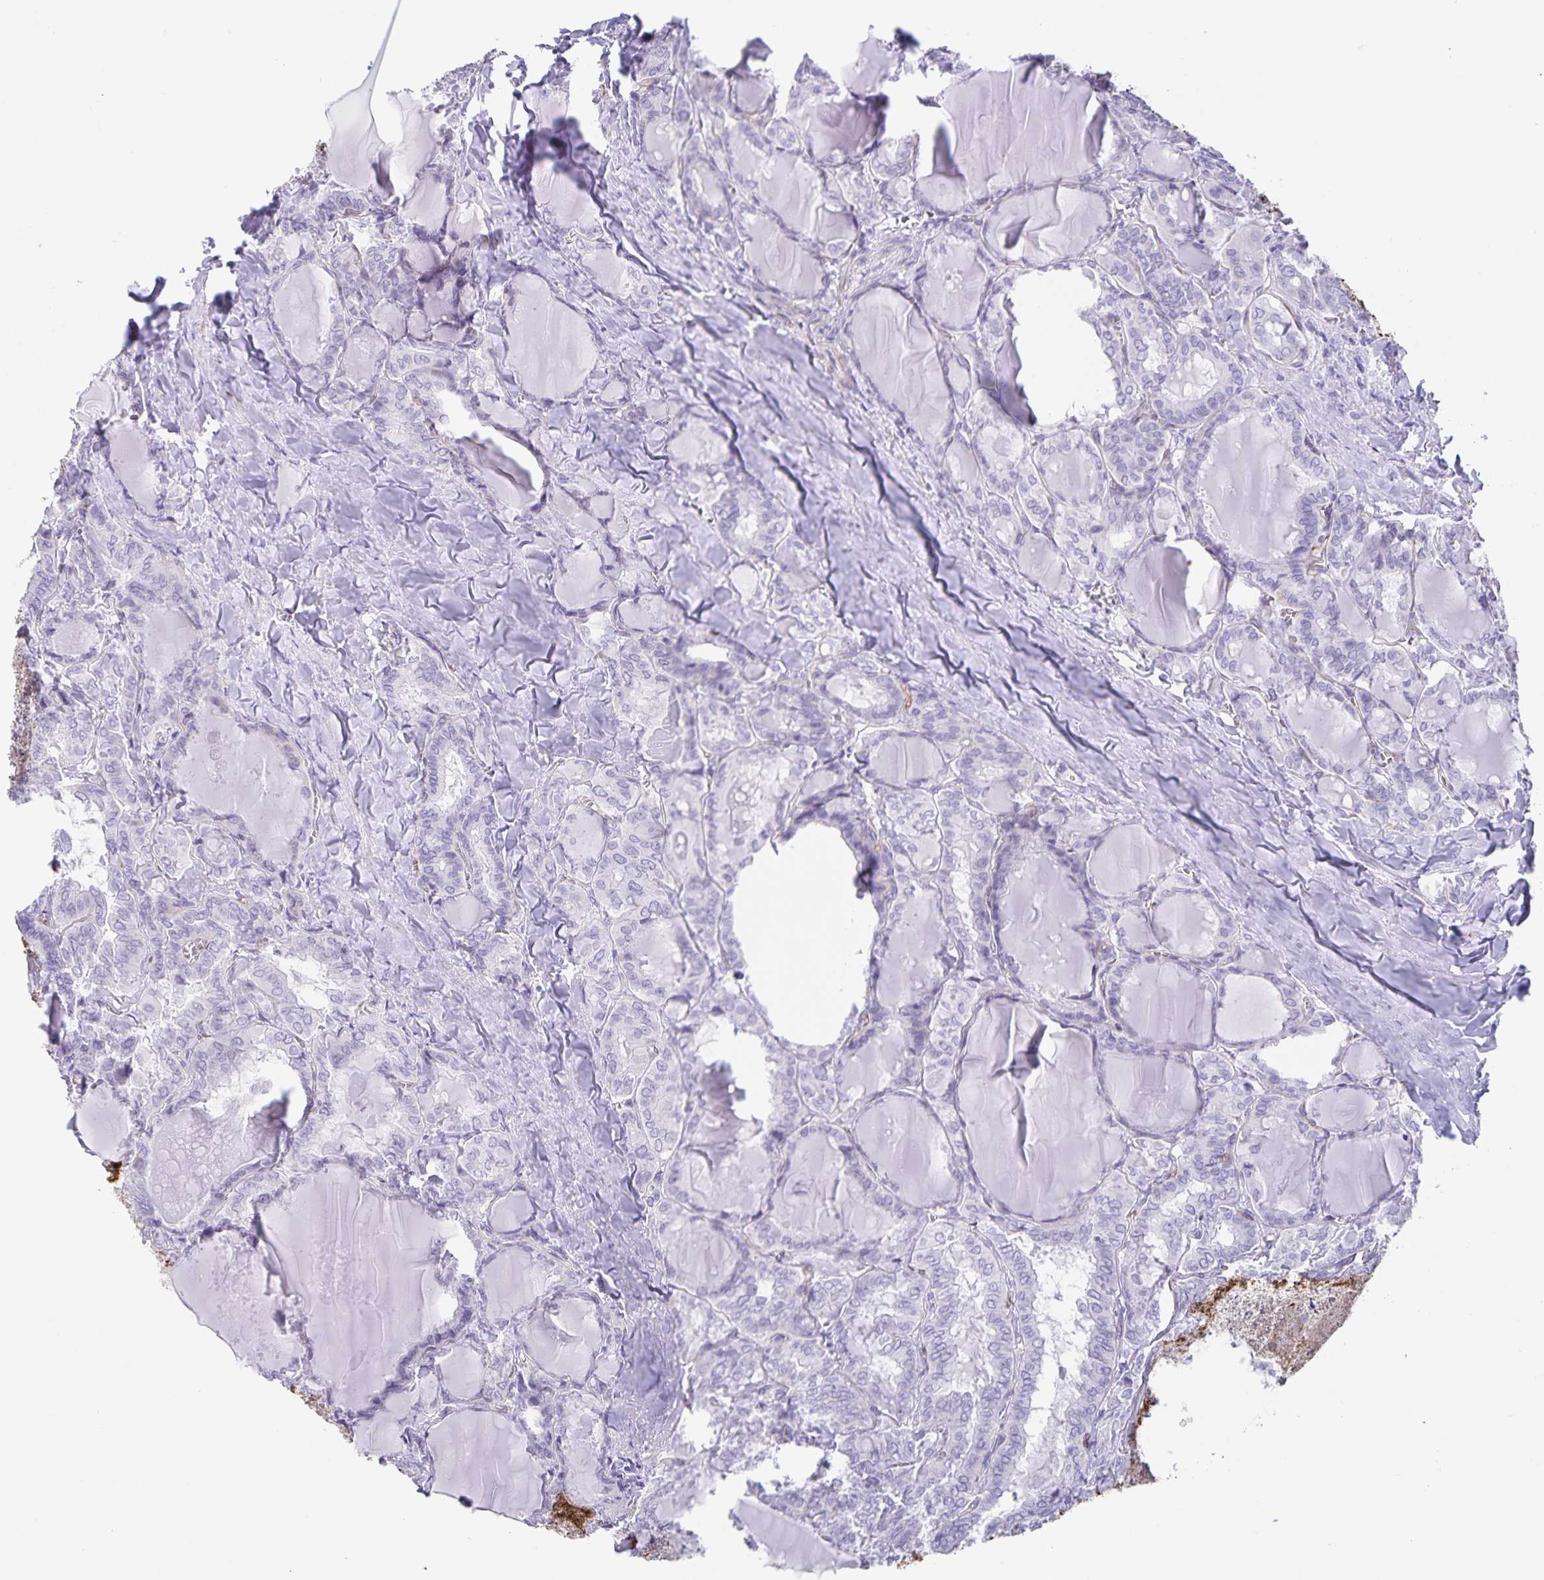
{"staining": {"intensity": "negative", "quantity": "none", "location": "none"}, "tissue": "thyroid cancer", "cell_type": "Tumor cells", "image_type": "cancer", "snomed": [{"axis": "morphology", "description": "Papillary adenocarcinoma, NOS"}, {"axis": "topography", "description": "Thyroid gland"}], "caption": "Tumor cells are negative for brown protein staining in papillary adenocarcinoma (thyroid).", "gene": "SYNM", "patient": {"sex": "female", "age": 46}}